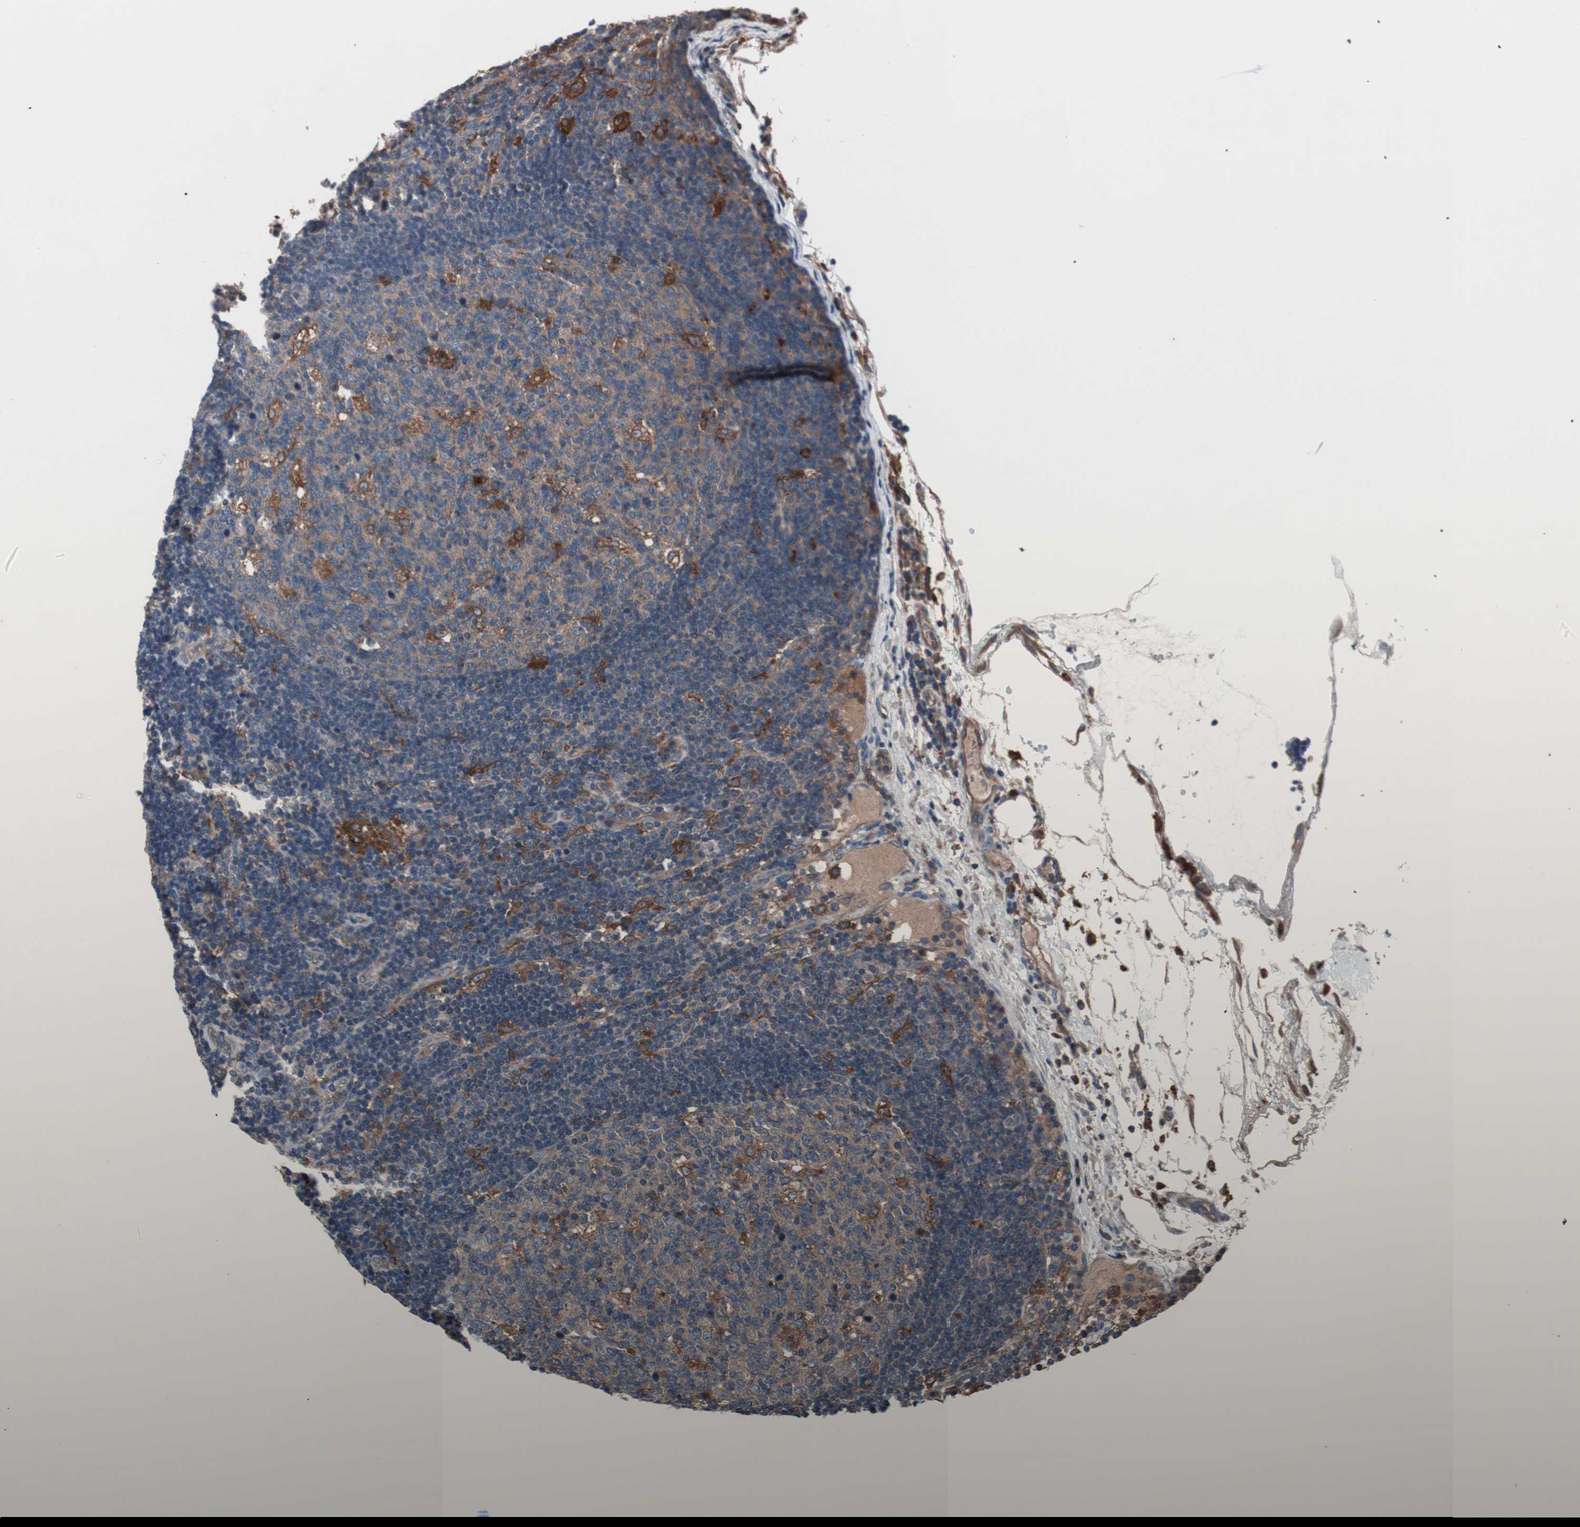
{"staining": {"intensity": "strong", "quantity": "<25%", "location": "cytoplasmic/membranous"}, "tissue": "lymph node", "cell_type": "Germinal center cells", "image_type": "normal", "snomed": [{"axis": "morphology", "description": "Normal tissue, NOS"}, {"axis": "morphology", "description": "Squamous cell carcinoma, metastatic, NOS"}, {"axis": "topography", "description": "Lymph node"}], "caption": "A brown stain highlights strong cytoplasmic/membranous expression of a protein in germinal center cells of benign lymph node.", "gene": "ATG7", "patient": {"sex": "female", "age": 53}}